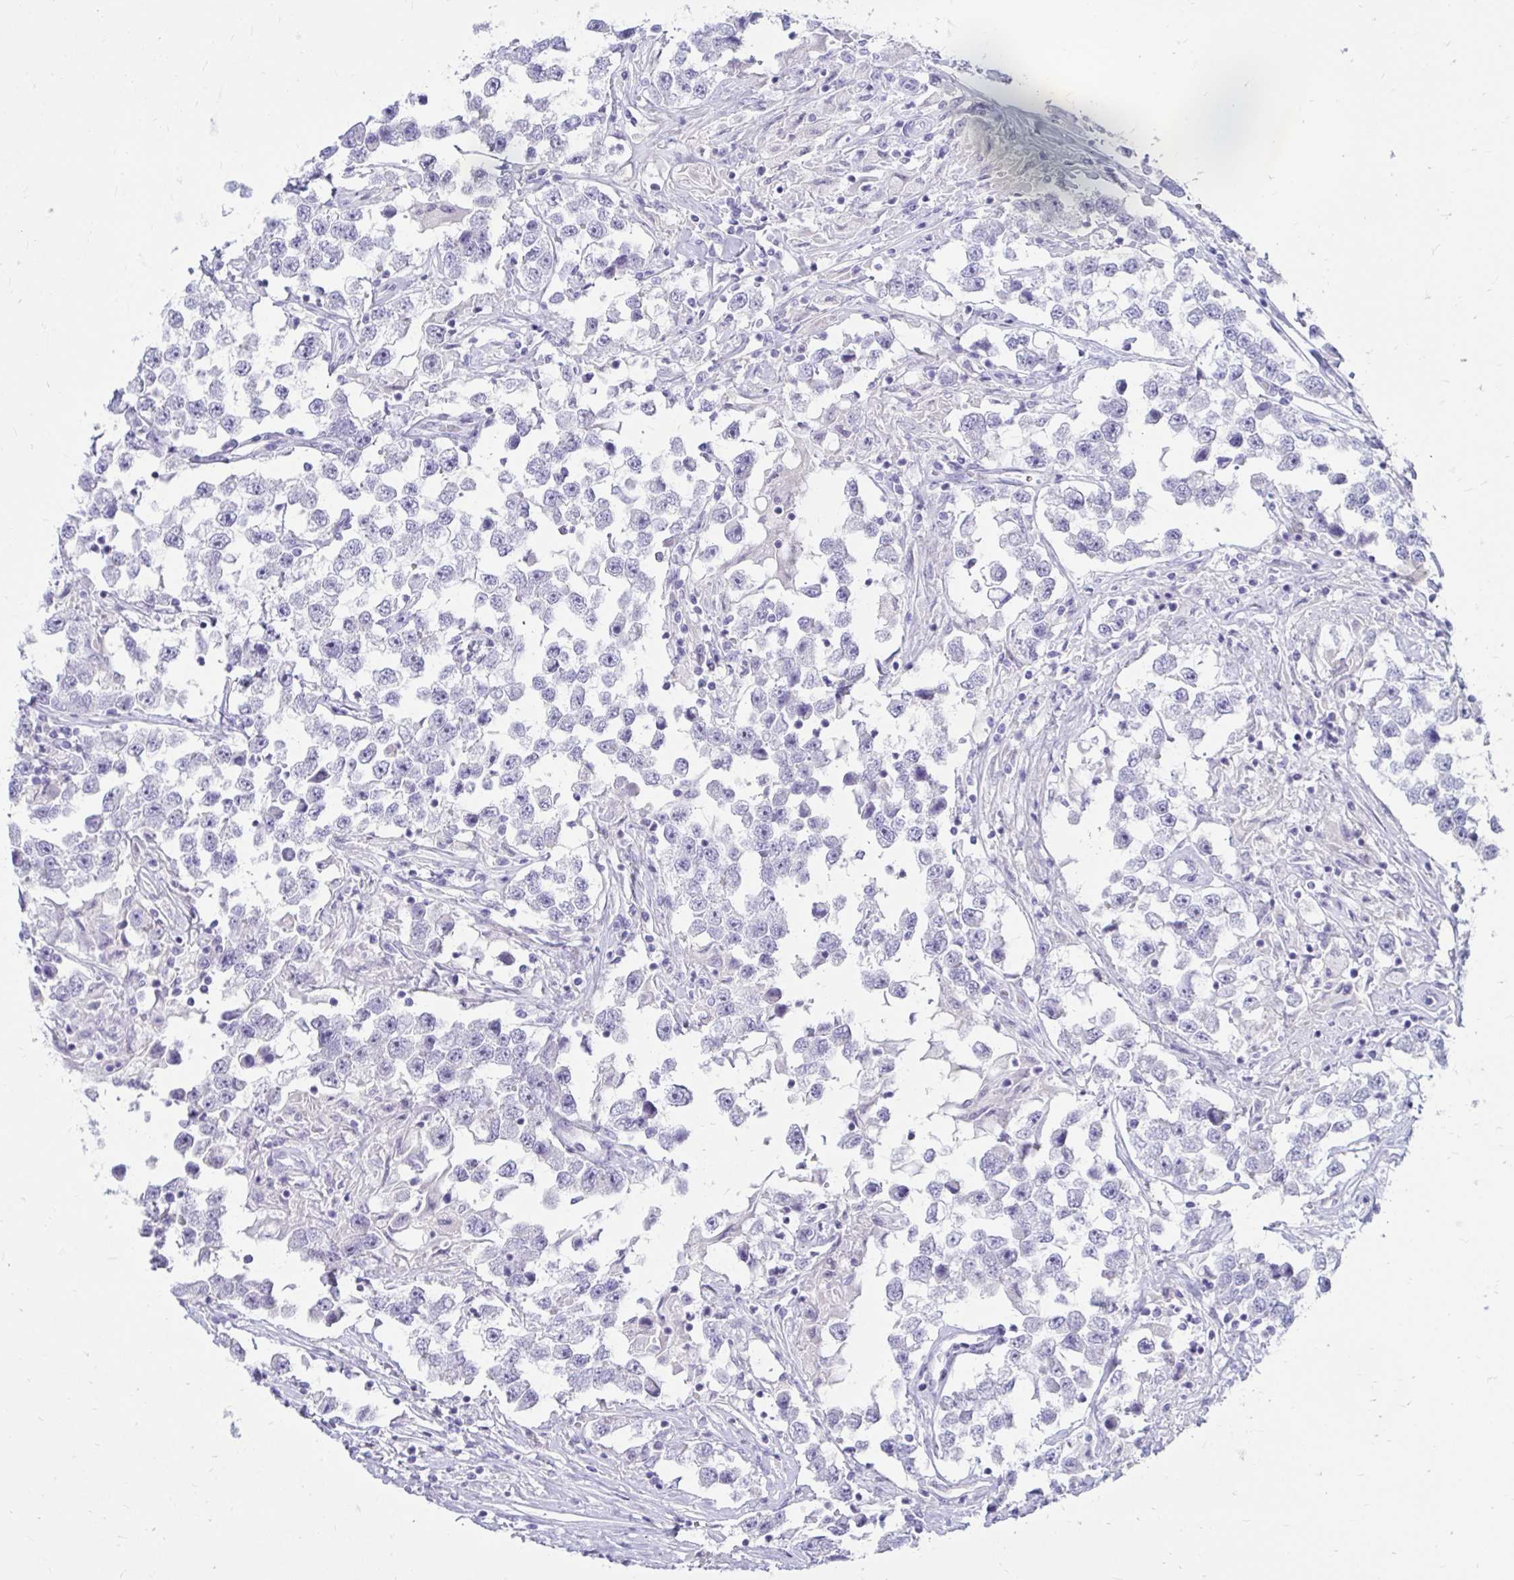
{"staining": {"intensity": "negative", "quantity": "none", "location": "none"}, "tissue": "testis cancer", "cell_type": "Tumor cells", "image_type": "cancer", "snomed": [{"axis": "morphology", "description": "Seminoma, NOS"}, {"axis": "topography", "description": "Testis"}], "caption": "Tumor cells are negative for brown protein staining in seminoma (testis).", "gene": "NANOGNB", "patient": {"sex": "male", "age": 46}}